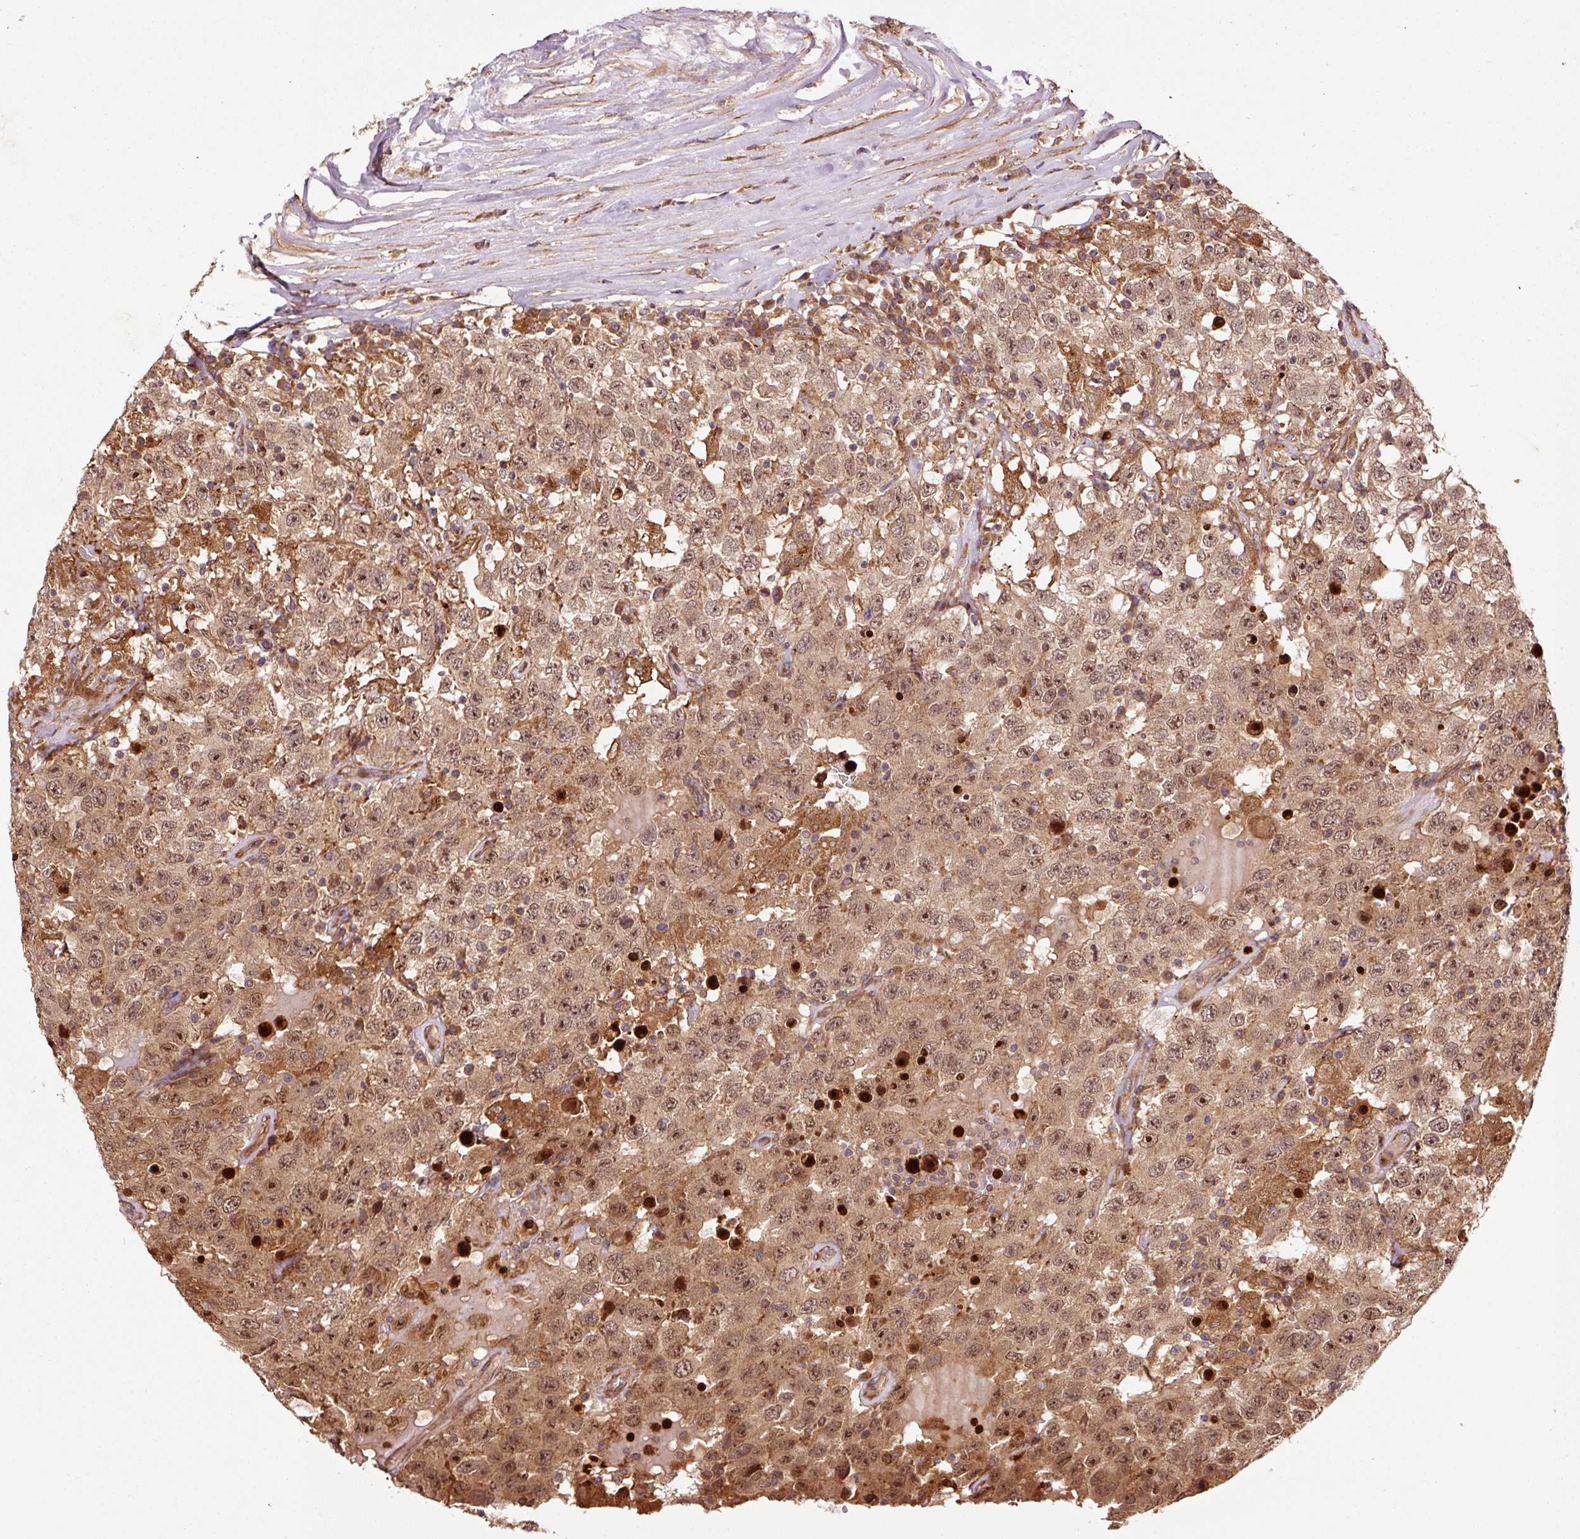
{"staining": {"intensity": "strong", "quantity": ">75%", "location": "cytoplasmic/membranous,nuclear"}, "tissue": "testis cancer", "cell_type": "Tumor cells", "image_type": "cancer", "snomed": [{"axis": "morphology", "description": "Seminoma, NOS"}, {"axis": "topography", "description": "Testis"}], "caption": "Tumor cells reveal high levels of strong cytoplasmic/membranous and nuclear staining in about >75% of cells in human testis cancer.", "gene": "OXER1", "patient": {"sex": "male", "age": 41}}